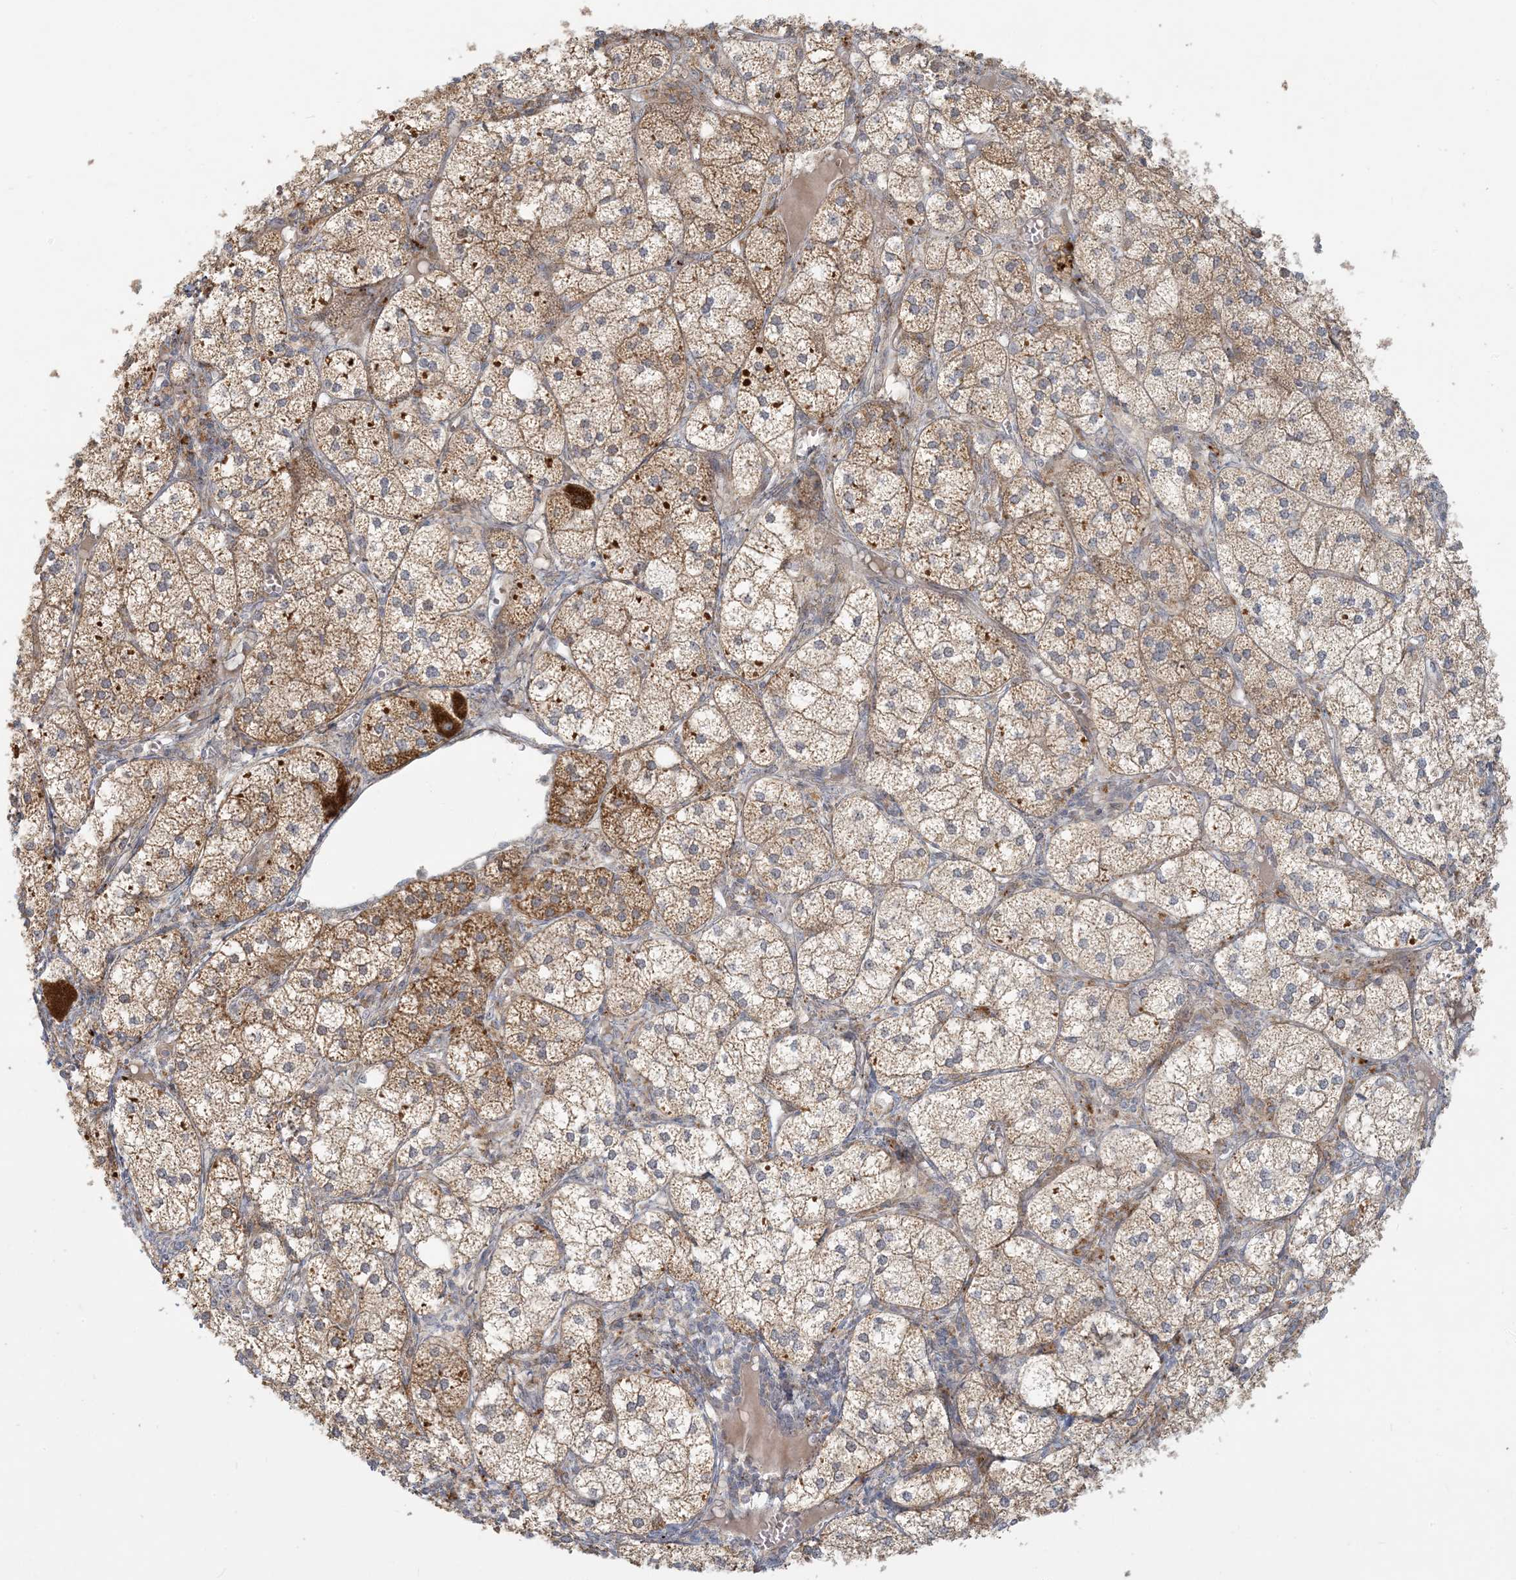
{"staining": {"intensity": "strong", "quantity": "25%-75%", "location": "cytoplasmic/membranous"}, "tissue": "adrenal gland", "cell_type": "Glandular cells", "image_type": "normal", "snomed": [{"axis": "morphology", "description": "Normal tissue, NOS"}, {"axis": "topography", "description": "Adrenal gland"}], "caption": "Protein analysis of unremarkable adrenal gland reveals strong cytoplasmic/membranous expression in approximately 25%-75% of glandular cells. Nuclei are stained in blue.", "gene": "MCAT", "patient": {"sex": "female", "age": 61}}